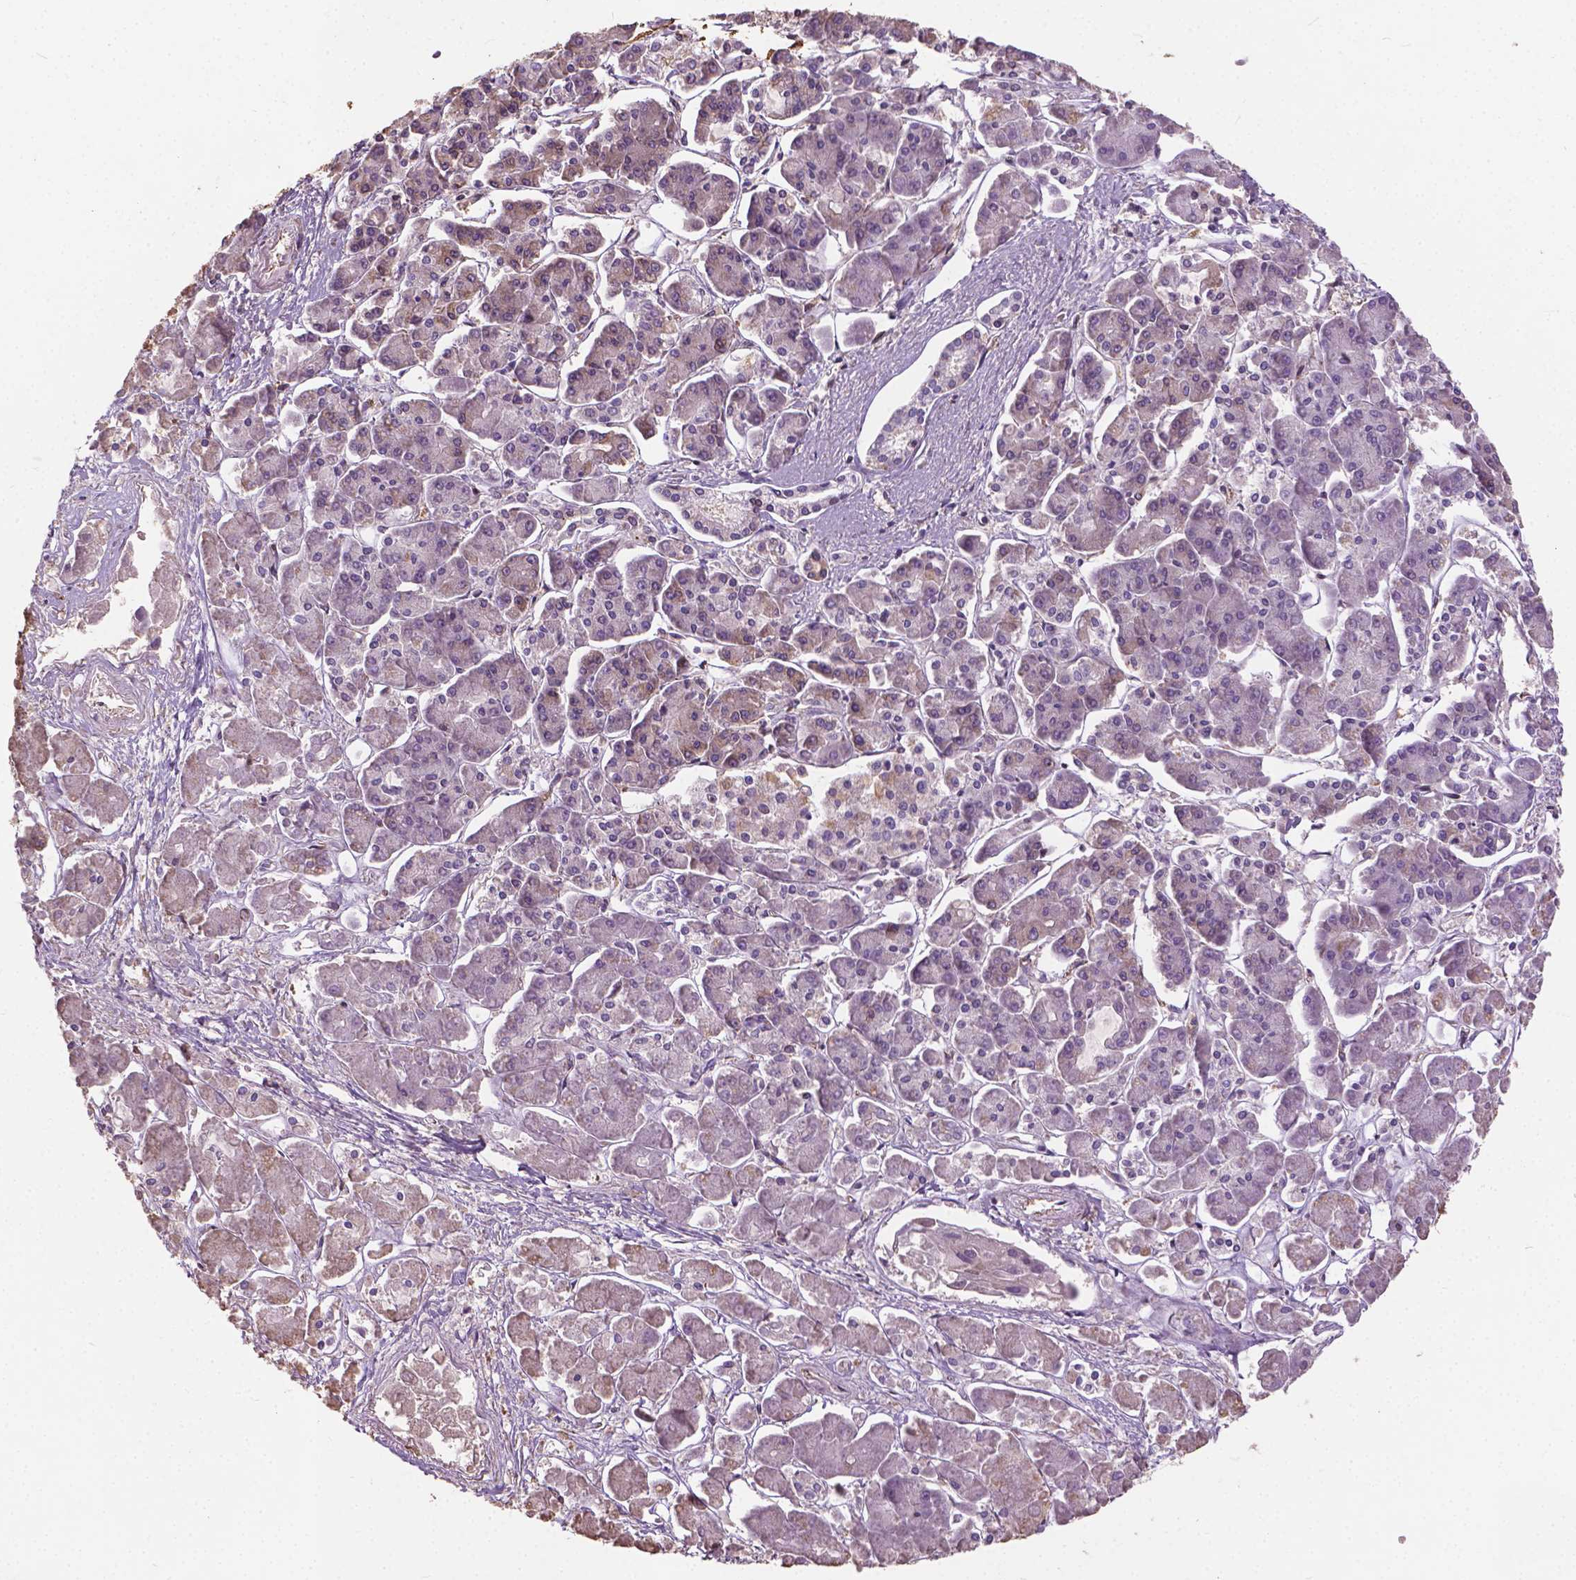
{"staining": {"intensity": "weak", "quantity": "25%-75%", "location": "cytoplasmic/membranous"}, "tissue": "pancreatic cancer", "cell_type": "Tumor cells", "image_type": "cancer", "snomed": [{"axis": "morphology", "description": "Adenocarcinoma, NOS"}, {"axis": "topography", "description": "Pancreas"}], "caption": "Protein expression analysis of adenocarcinoma (pancreatic) shows weak cytoplasmic/membranous staining in about 25%-75% of tumor cells.", "gene": "MZT1", "patient": {"sex": "male", "age": 85}}